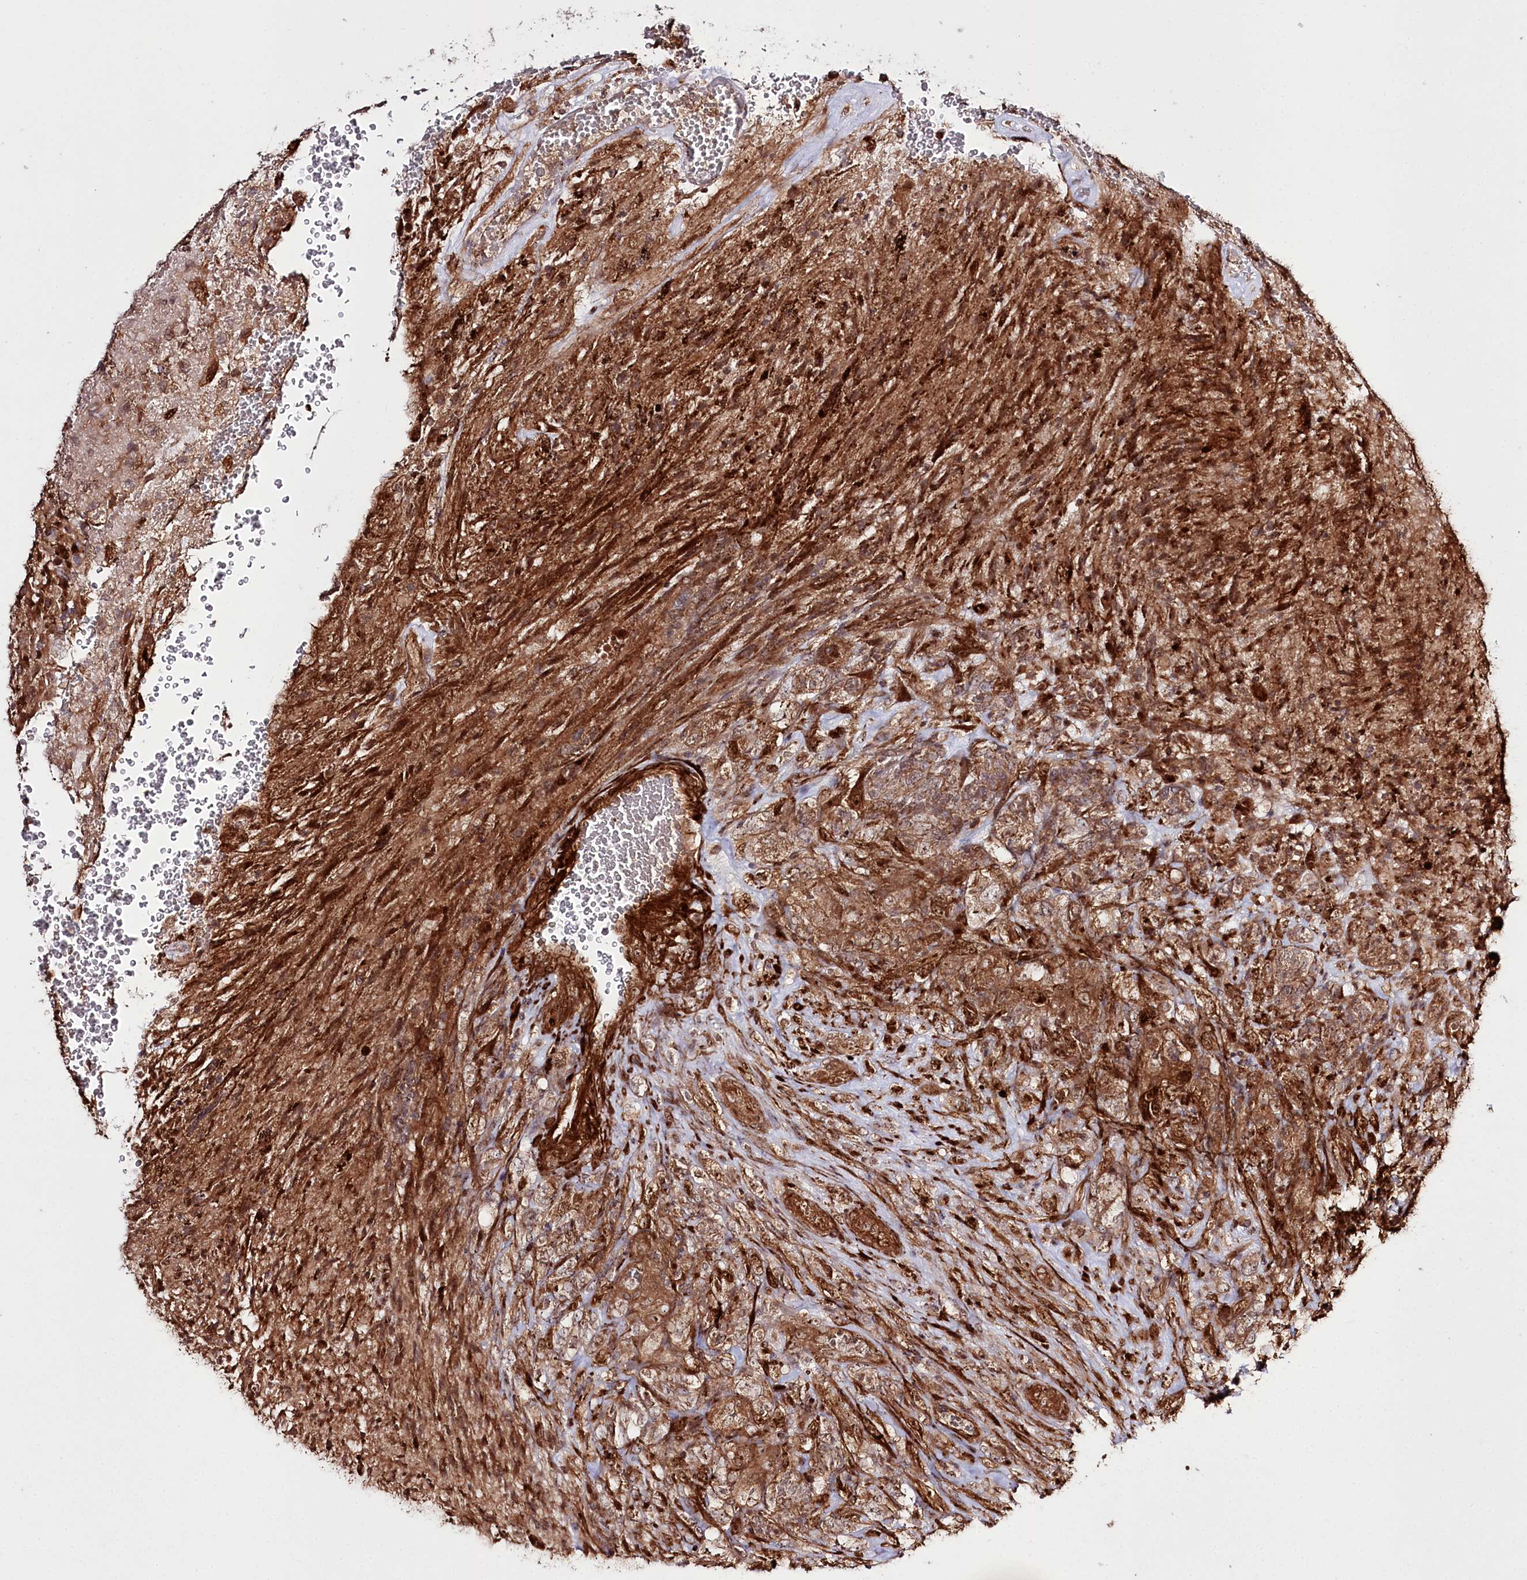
{"staining": {"intensity": "moderate", "quantity": ">75%", "location": "cytoplasmic/membranous"}, "tissue": "glioma", "cell_type": "Tumor cells", "image_type": "cancer", "snomed": [{"axis": "morphology", "description": "Glioma, malignant, High grade"}, {"axis": "topography", "description": "Brain"}], "caption": "Protein positivity by IHC shows moderate cytoplasmic/membranous expression in approximately >75% of tumor cells in glioma. (DAB = brown stain, brightfield microscopy at high magnification).", "gene": "REXO2", "patient": {"sex": "male", "age": 61}}